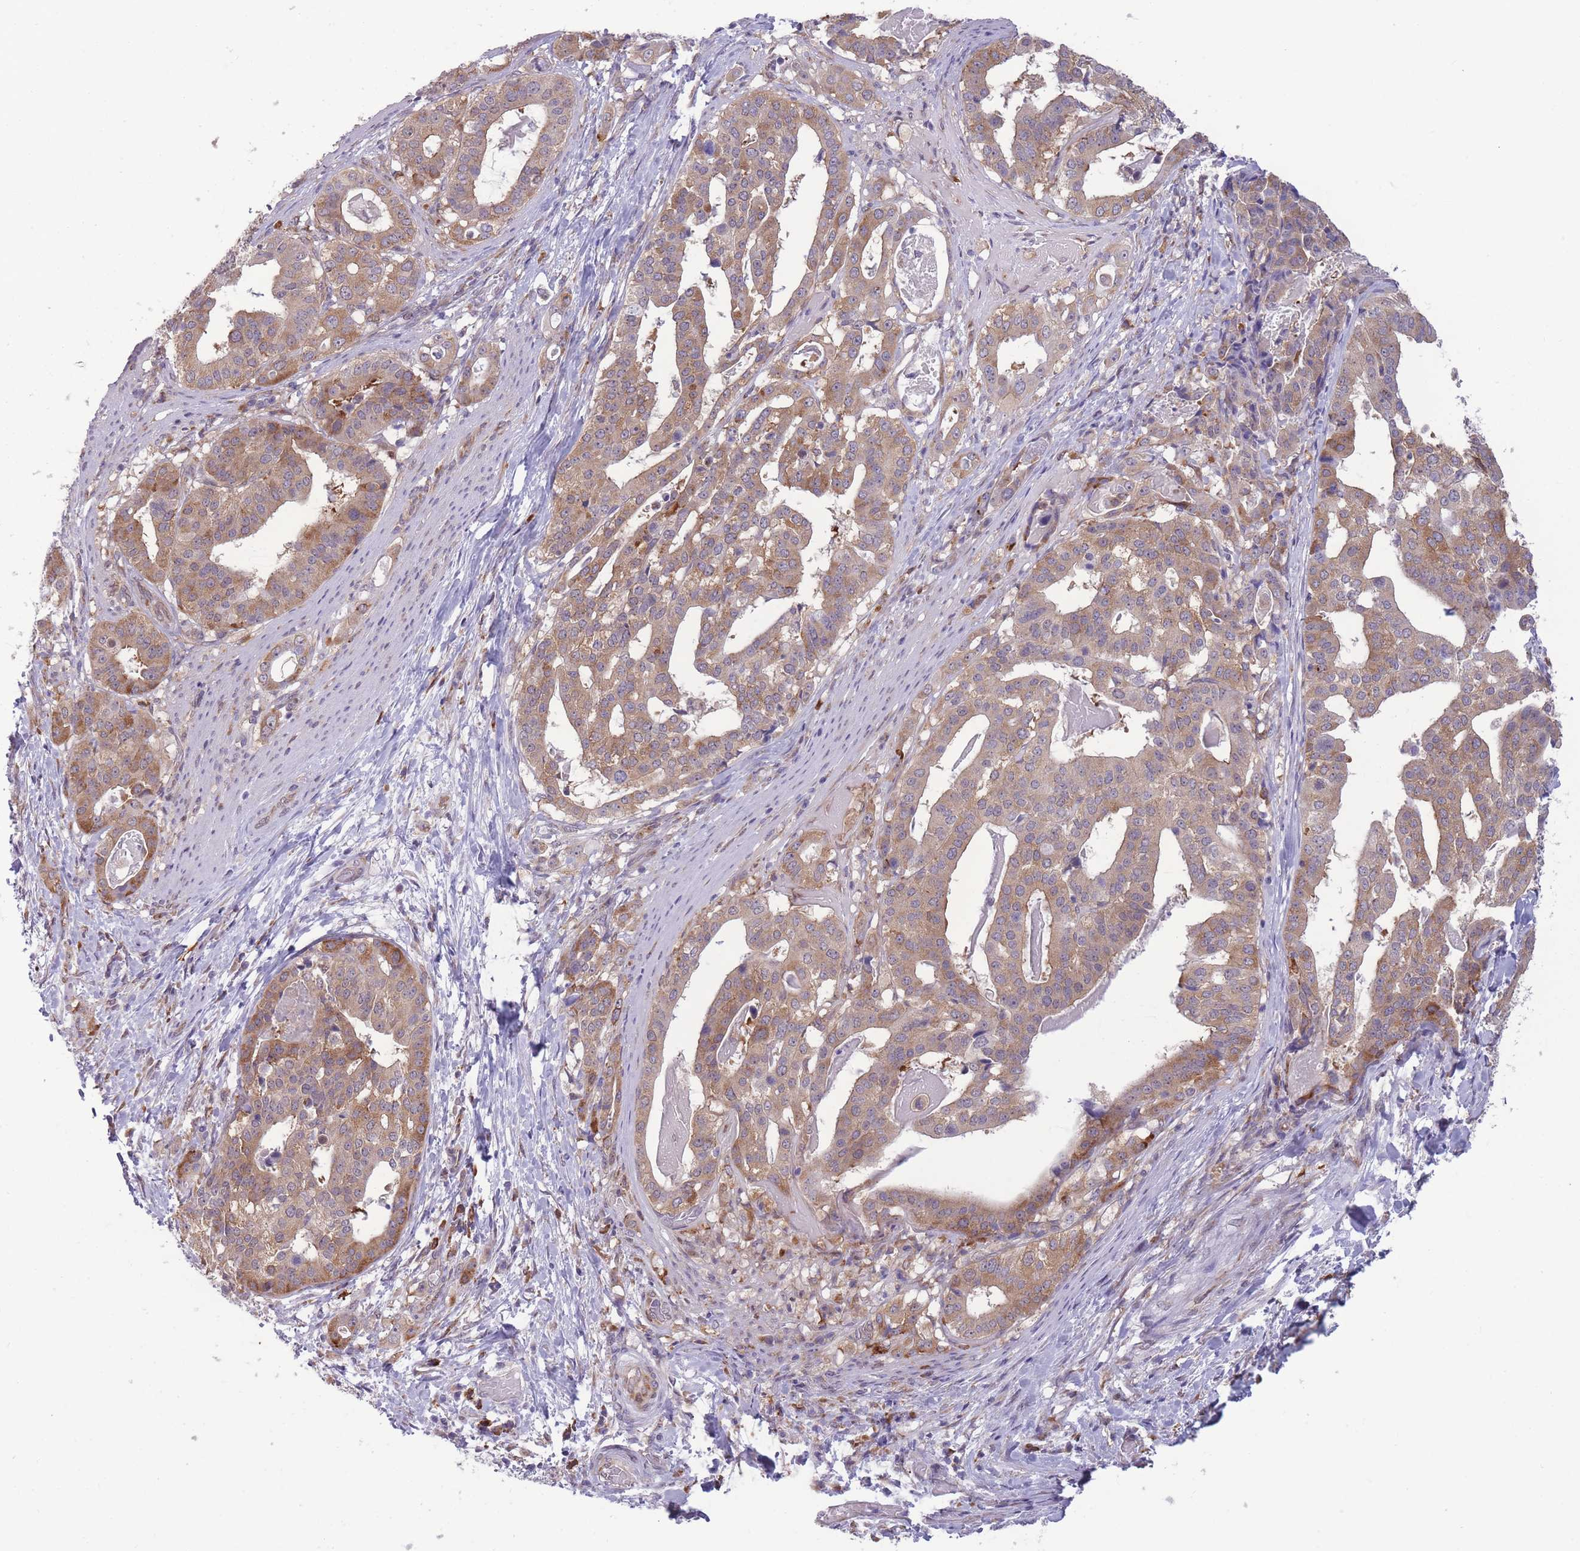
{"staining": {"intensity": "moderate", "quantity": ">75%", "location": "cytoplasmic/membranous"}, "tissue": "stomach cancer", "cell_type": "Tumor cells", "image_type": "cancer", "snomed": [{"axis": "morphology", "description": "Adenocarcinoma, NOS"}, {"axis": "topography", "description": "Stomach"}], "caption": "High-magnification brightfield microscopy of stomach cancer stained with DAB (3,3'-diaminobenzidine) (brown) and counterstained with hematoxylin (blue). tumor cells exhibit moderate cytoplasmic/membranous expression is identified in approximately>75% of cells.", "gene": "TMEM121", "patient": {"sex": "male", "age": 48}}